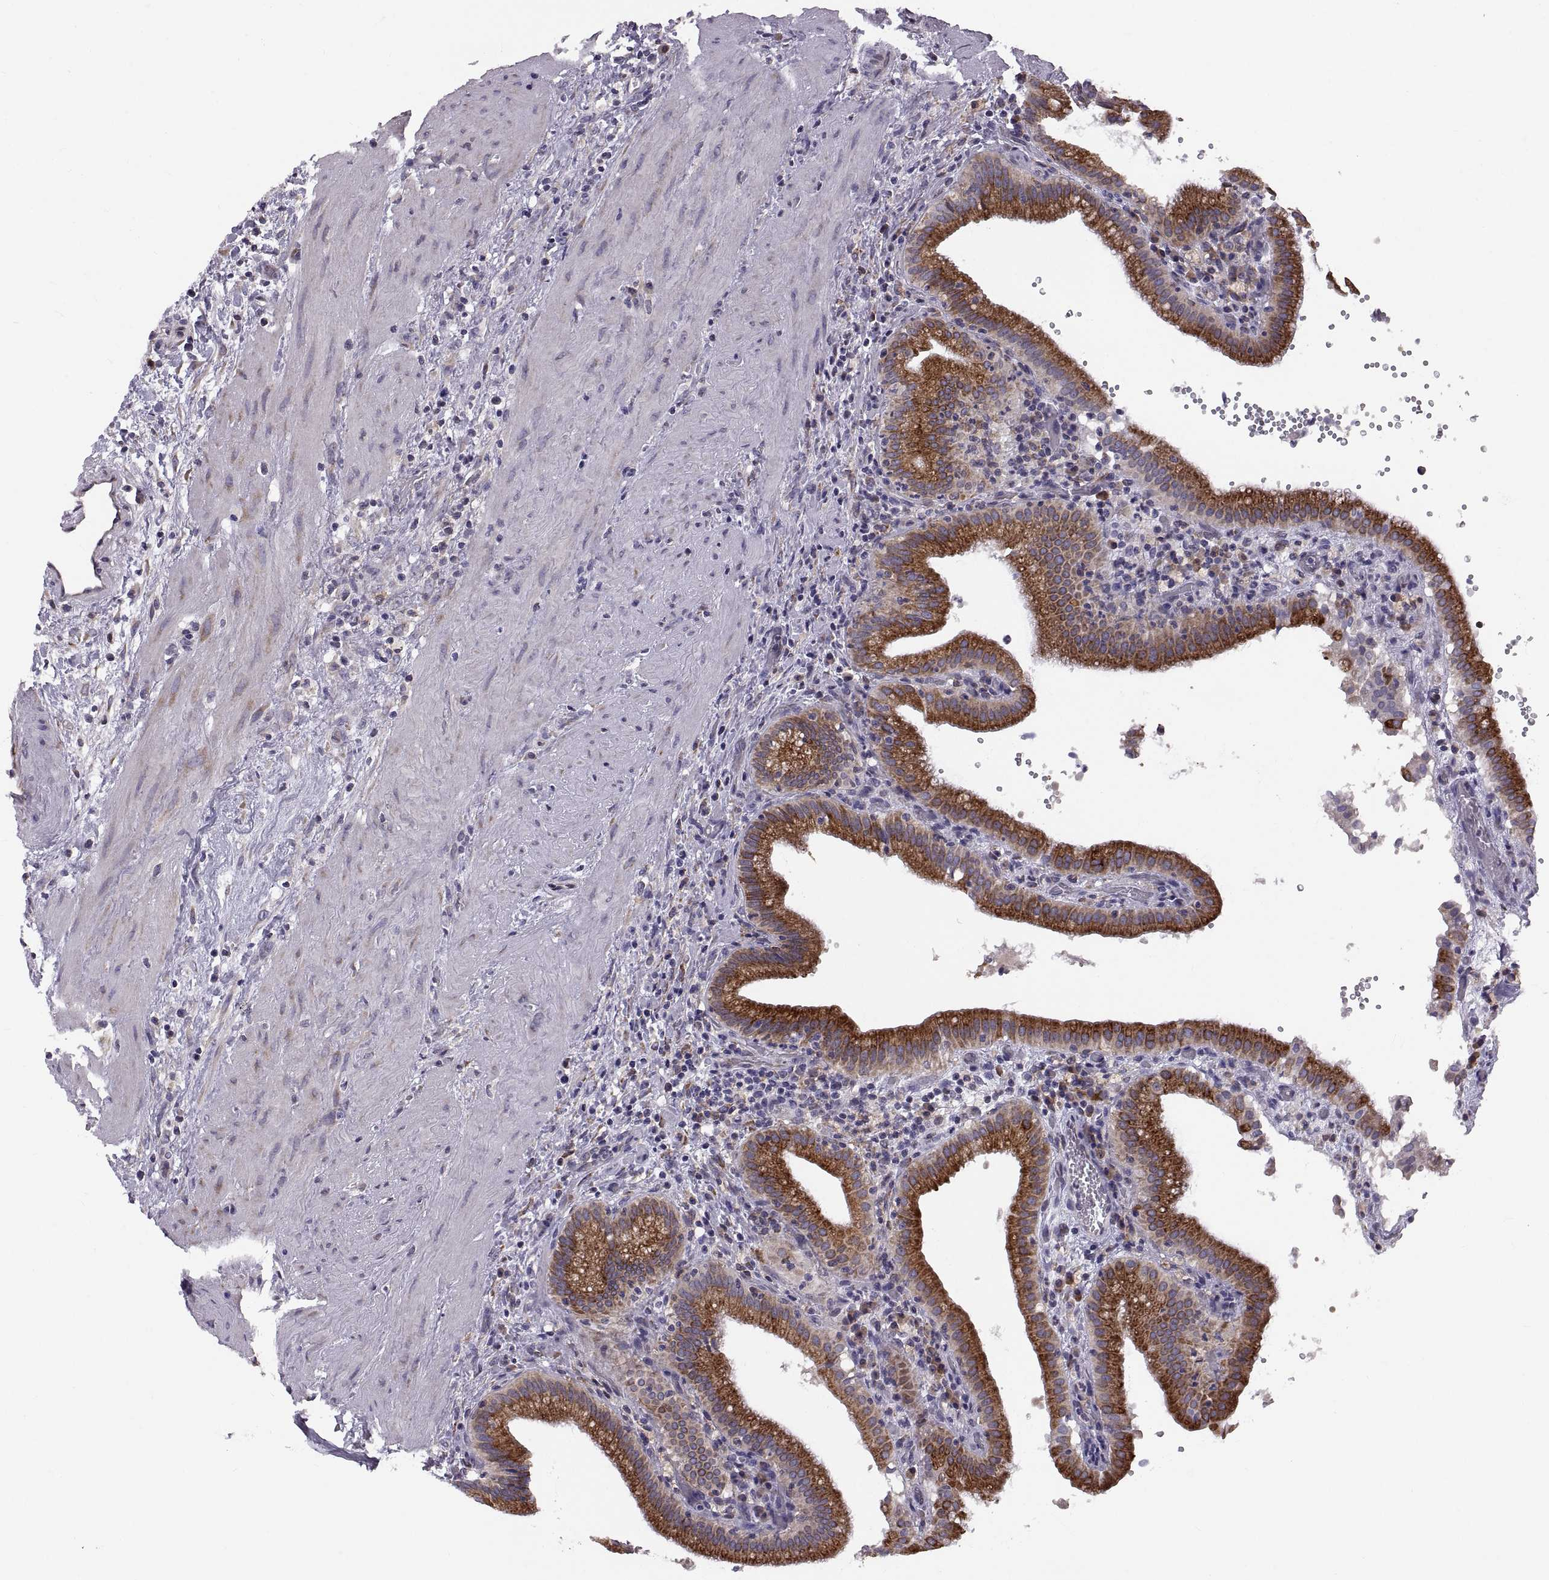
{"staining": {"intensity": "strong", "quantity": ">75%", "location": "cytoplasmic/membranous"}, "tissue": "gallbladder", "cell_type": "Glandular cells", "image_type": "normal", "snomed": [{"axis": "morphology", "description": "Normal tissue, NOS"}, {"axis": "topography", "description": "Gallbladder"}], "caption": "A high-resolution histopathology image shows IHC staining of normal gallbladder, which reveals strong cytoplasmic/membranous staining in approximately >75% of glandular cells. The protein is stained brown, and the nuclei are stained in blue (DAB IHC with brightfield microscopy, high magnification).", "gene": "PLEKHB2", "patient": {"sex": "male", "age": 42}}